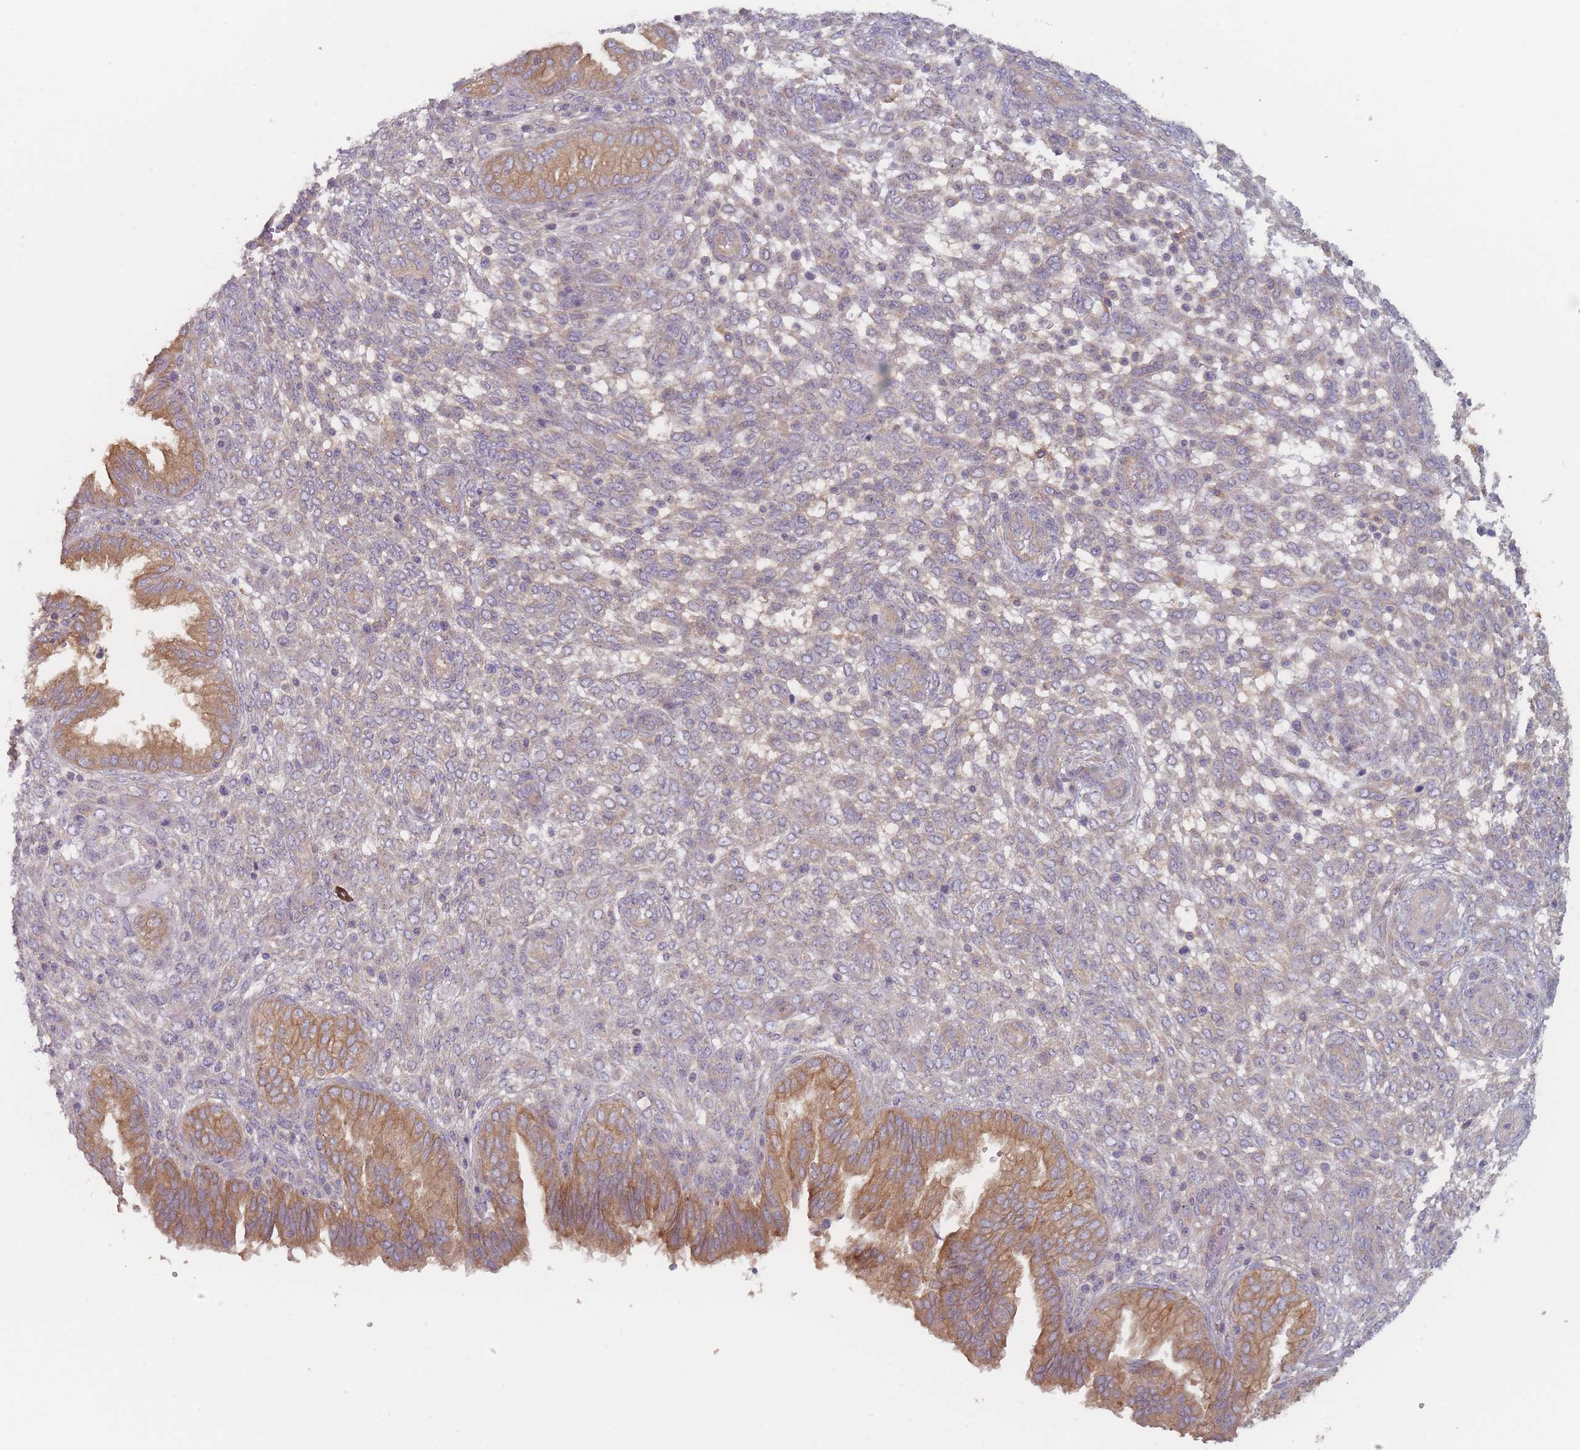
{"staining": {"intensity": "weak", "quantity": "<25%", "location": "cytoplasmic/membranous"}, "tissue": "endometrium", "cell_type": "Cells in endometrial stroma", "image_type": "normal", "snomed": [{"axis": "morphology", "description": "Normal tissue, NOS"}, {"axis": "topography", "description": "Endometrium"}], "caption": "A high-resolution image shows IHC staining of normal endometrium, which reveals no significant staining in cells in endometrial stroma. (DAB immunohistochemistry (IHC) with hematoxylin counter stain).", "gene": "EFCC1", "patient": {"sex": "female", "age": 33}}